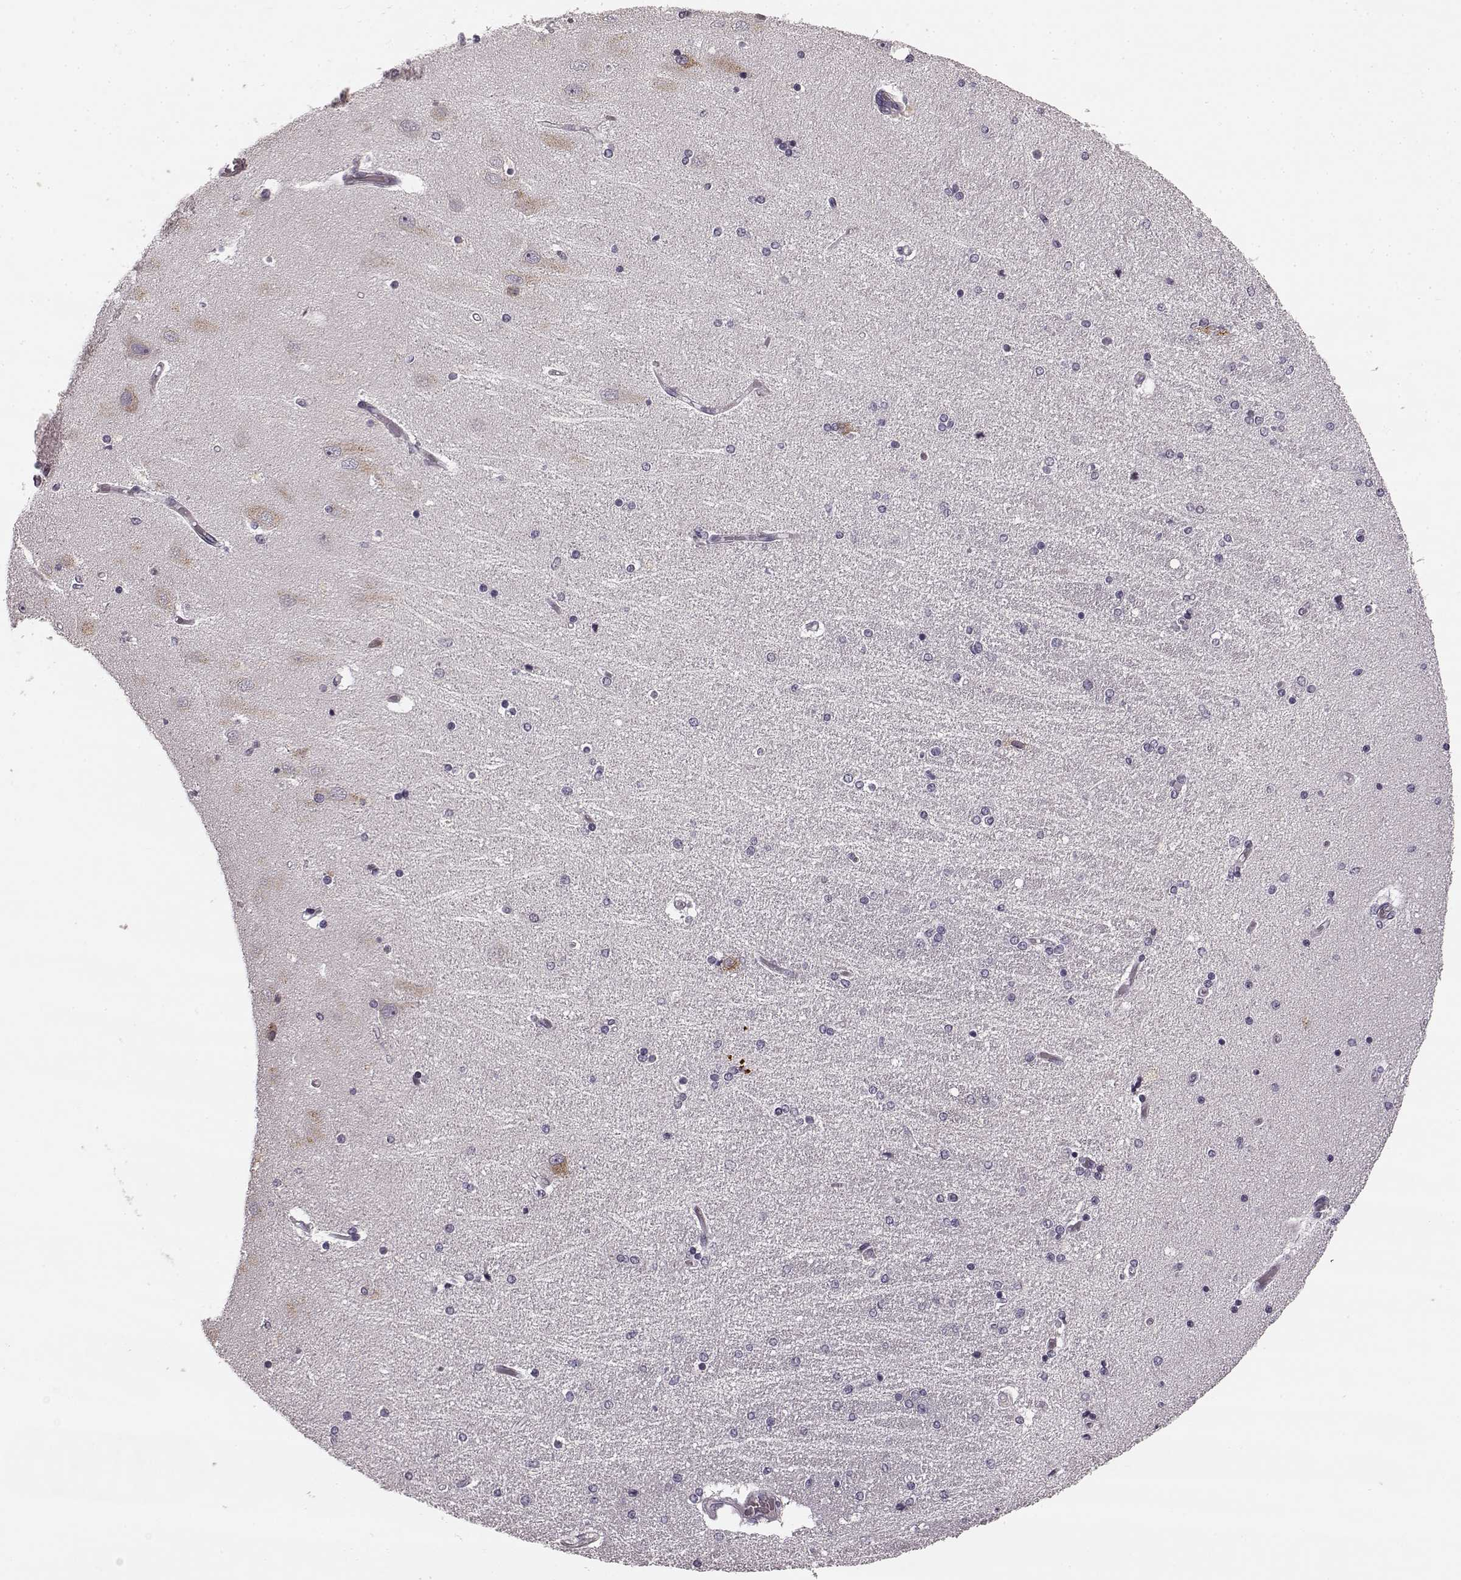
{"staining": {"intensity": "negative", "quantity": "none", "location": "none"}, "tissue": "hippocampus", "cell_type": "Glial cells", "image_type": "normal", "snomed": [{"axis": "morphology", "description": "Normal tissue, NOS"}, {"axis": "topography", "description": "Hippocampus"}], "caption": "Hippocampus stained for a protein using IHC shows no staining glial cells.", "gene": "FAM234B", "patient": {"sex": "female", "age": 54}}